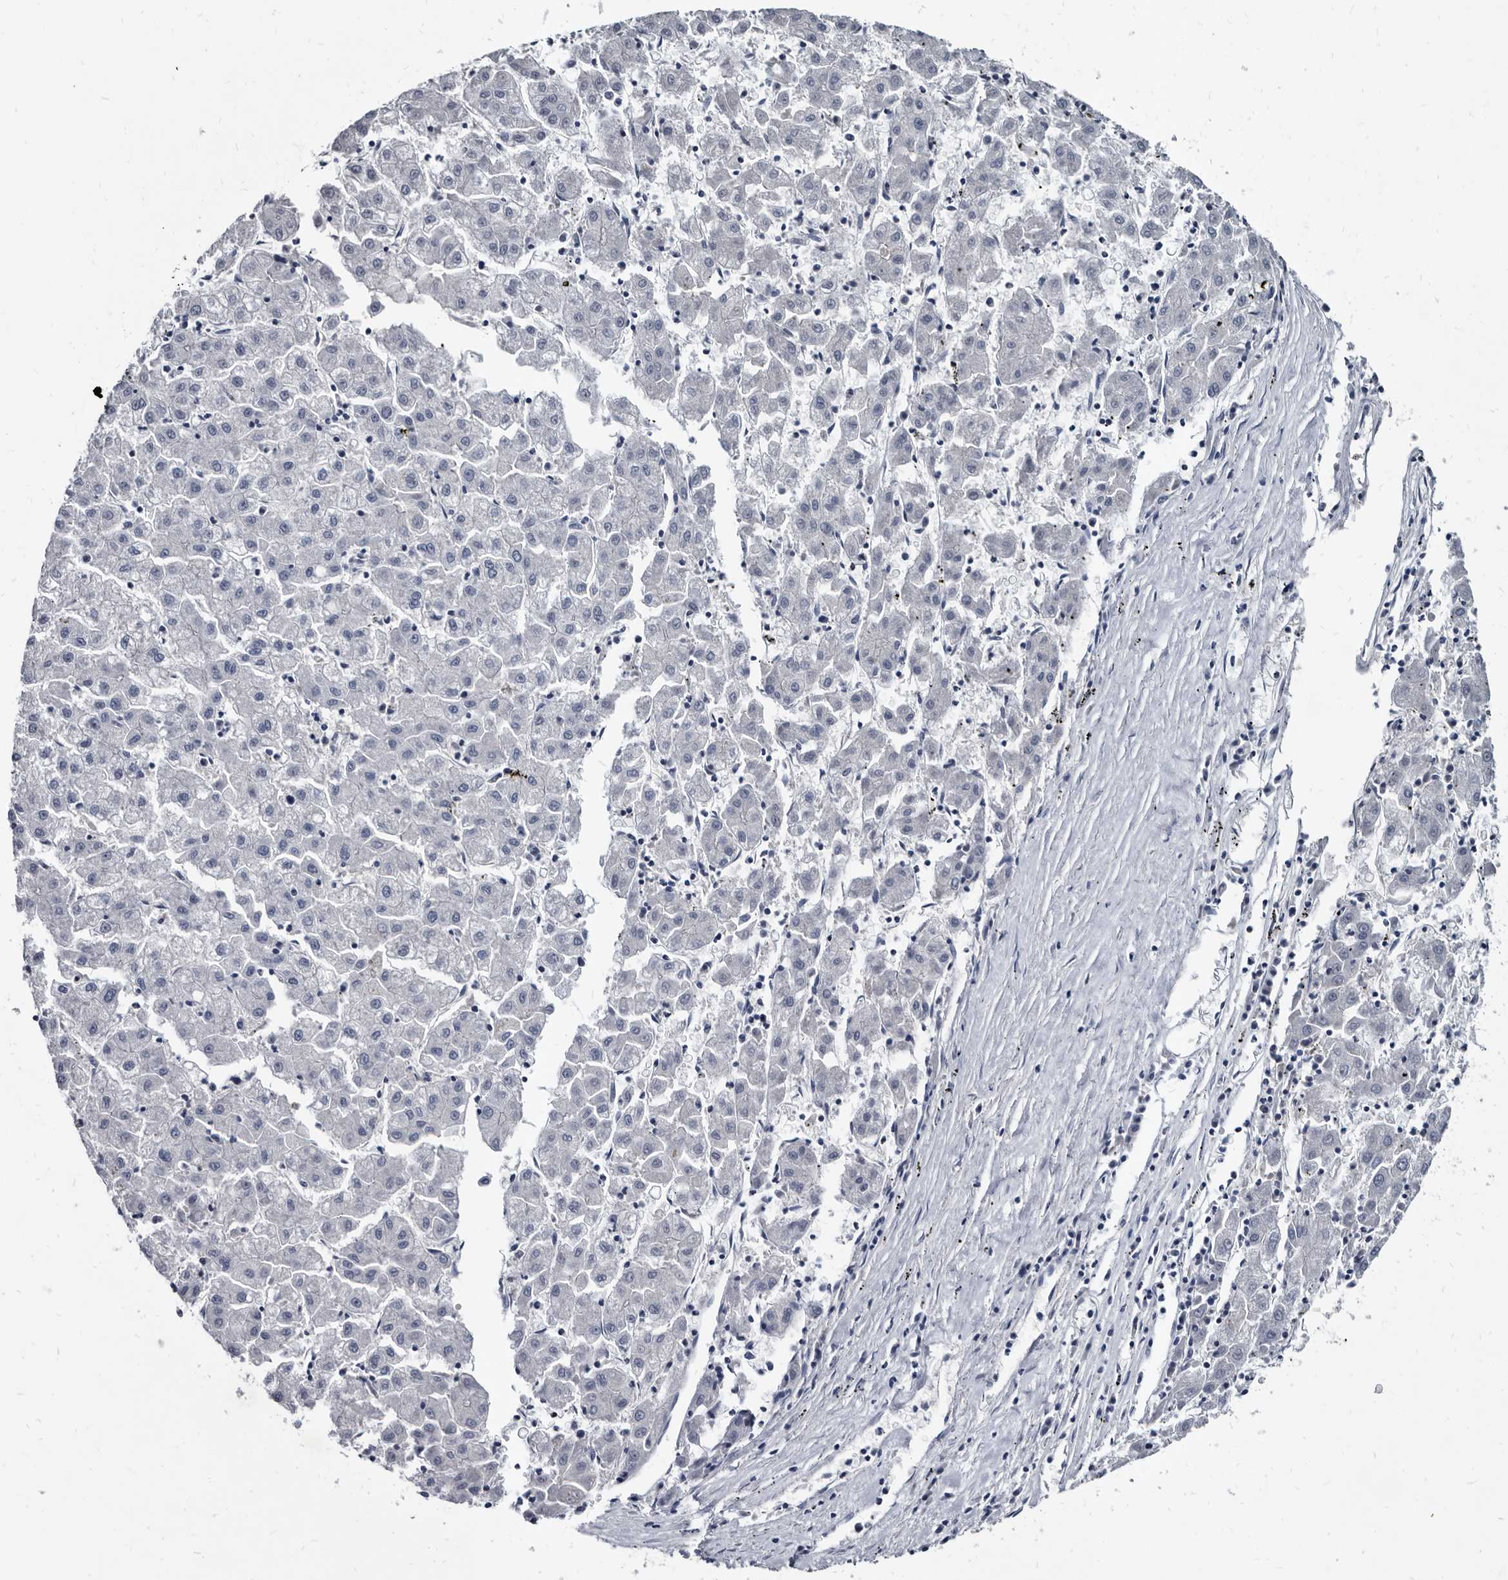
{"staining": {"intensity": "negative", "quantity": "none", "location": "none"}, "tissue": "liver cancer", "cell_type": "Tumor cells", "image_type": "cancer", "snomed": [{"axis": "morphology", "description": "Carcinoma, Hepatocellular, NOS"}, {"axis": "topography", "description": "Liver"}], "caption": "An immunohistochemistry image of hepatocellular carcinoma (liver) is shown. There is no staining in tumor cells of hepatocellular carcinoma (liver).", "gene": "PRSS8", "patient": {"sex": "male", "age": 72}}